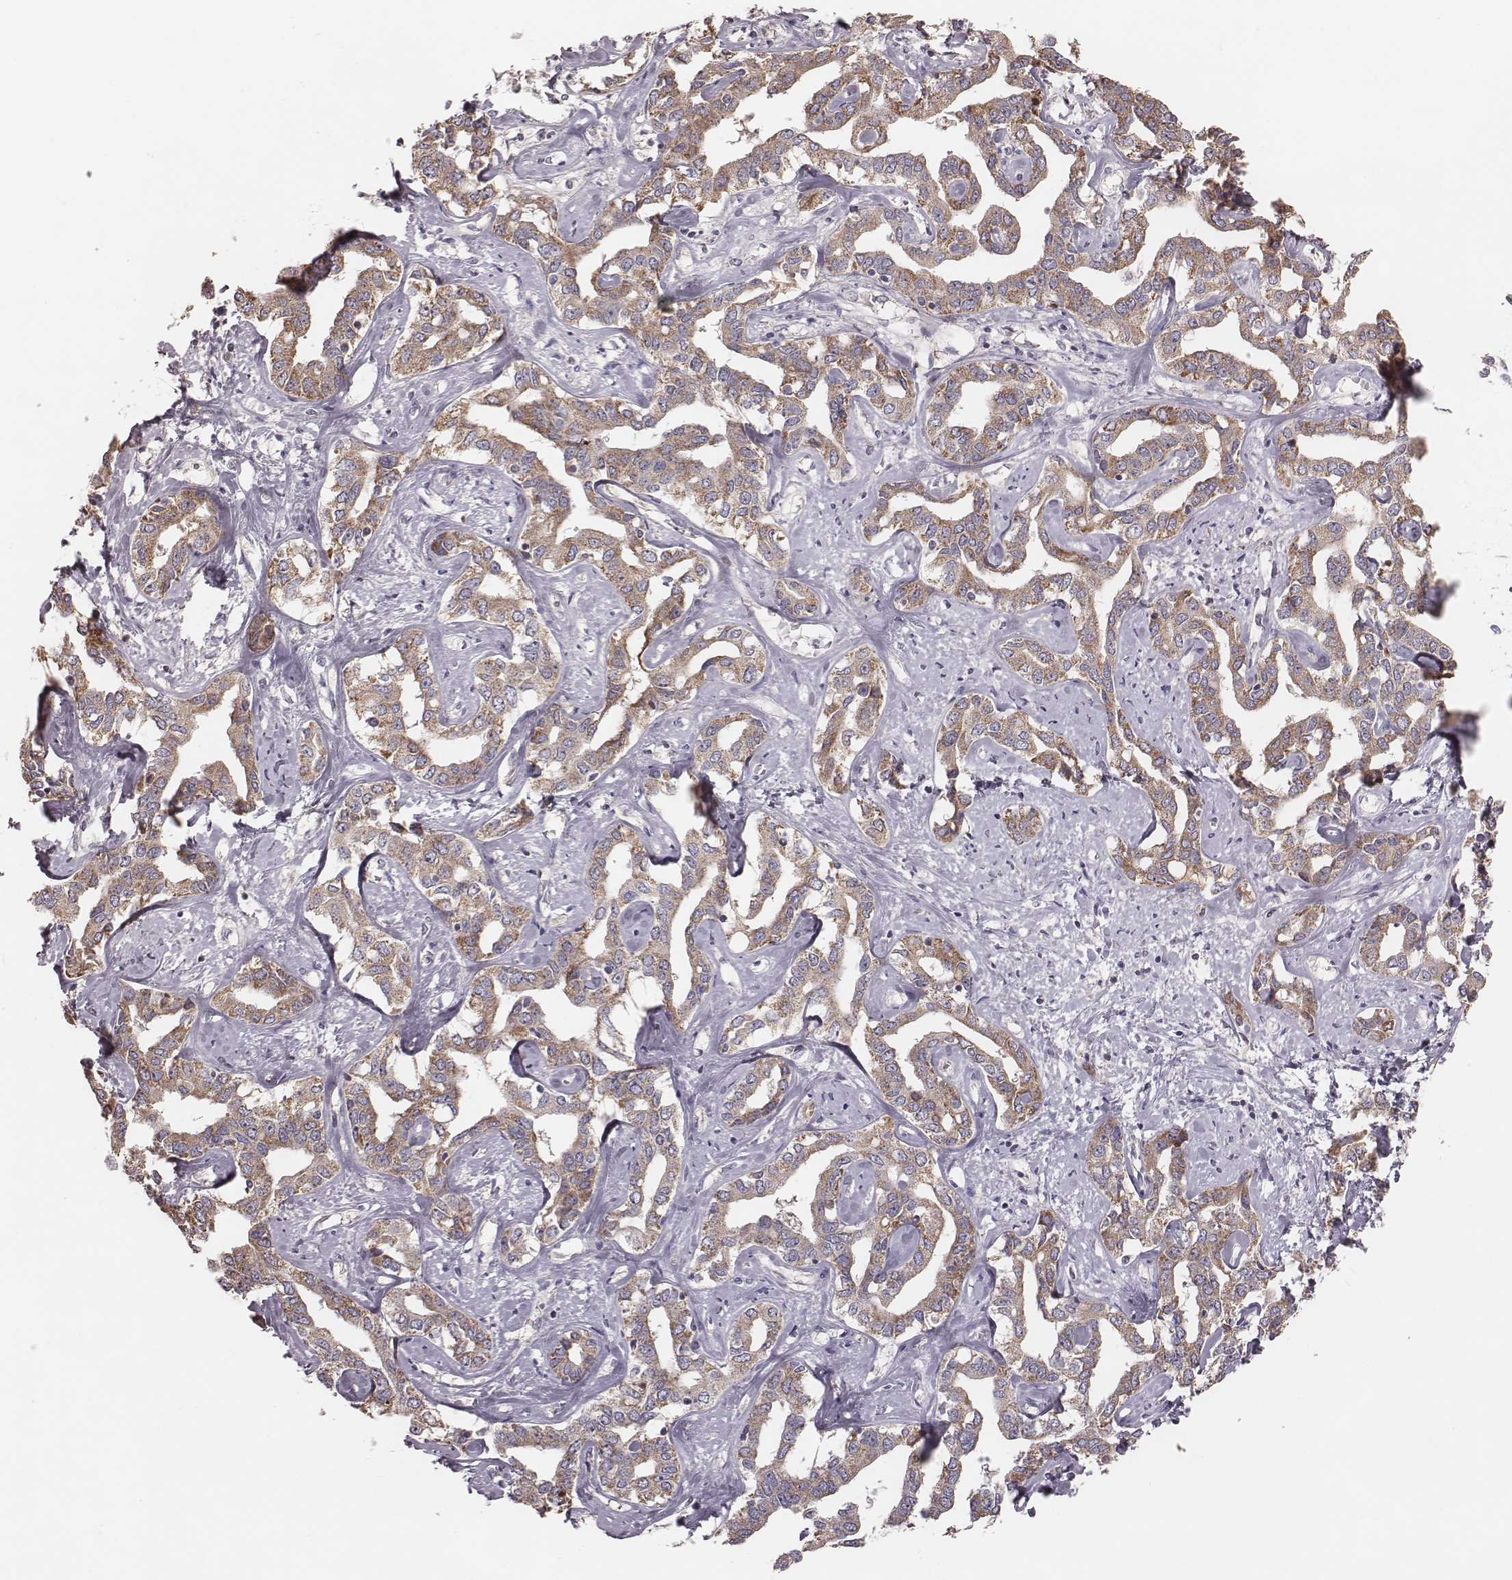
{"staining": {"intensity": "moderate", "quantity": ">75%", "location": "cytoplasmic/membranous"}, "tissue": "liver cancer", "cell_type": "Tumor cells", "image_type": "cancer", "snomed": [{"axis": "morphology", "description": "Cholangiocarcinoma"}, {"axis": "topography", "description": "Liver"}], "caption": "DAB immunohistochemical staining of cholangiocarcinoma (liver) shows moderate cytoplasmic/membranous protein expression in about >75% of tumor cells.", "gene": "MRPS27", "patient": {"sex": "male", "age": 59}}